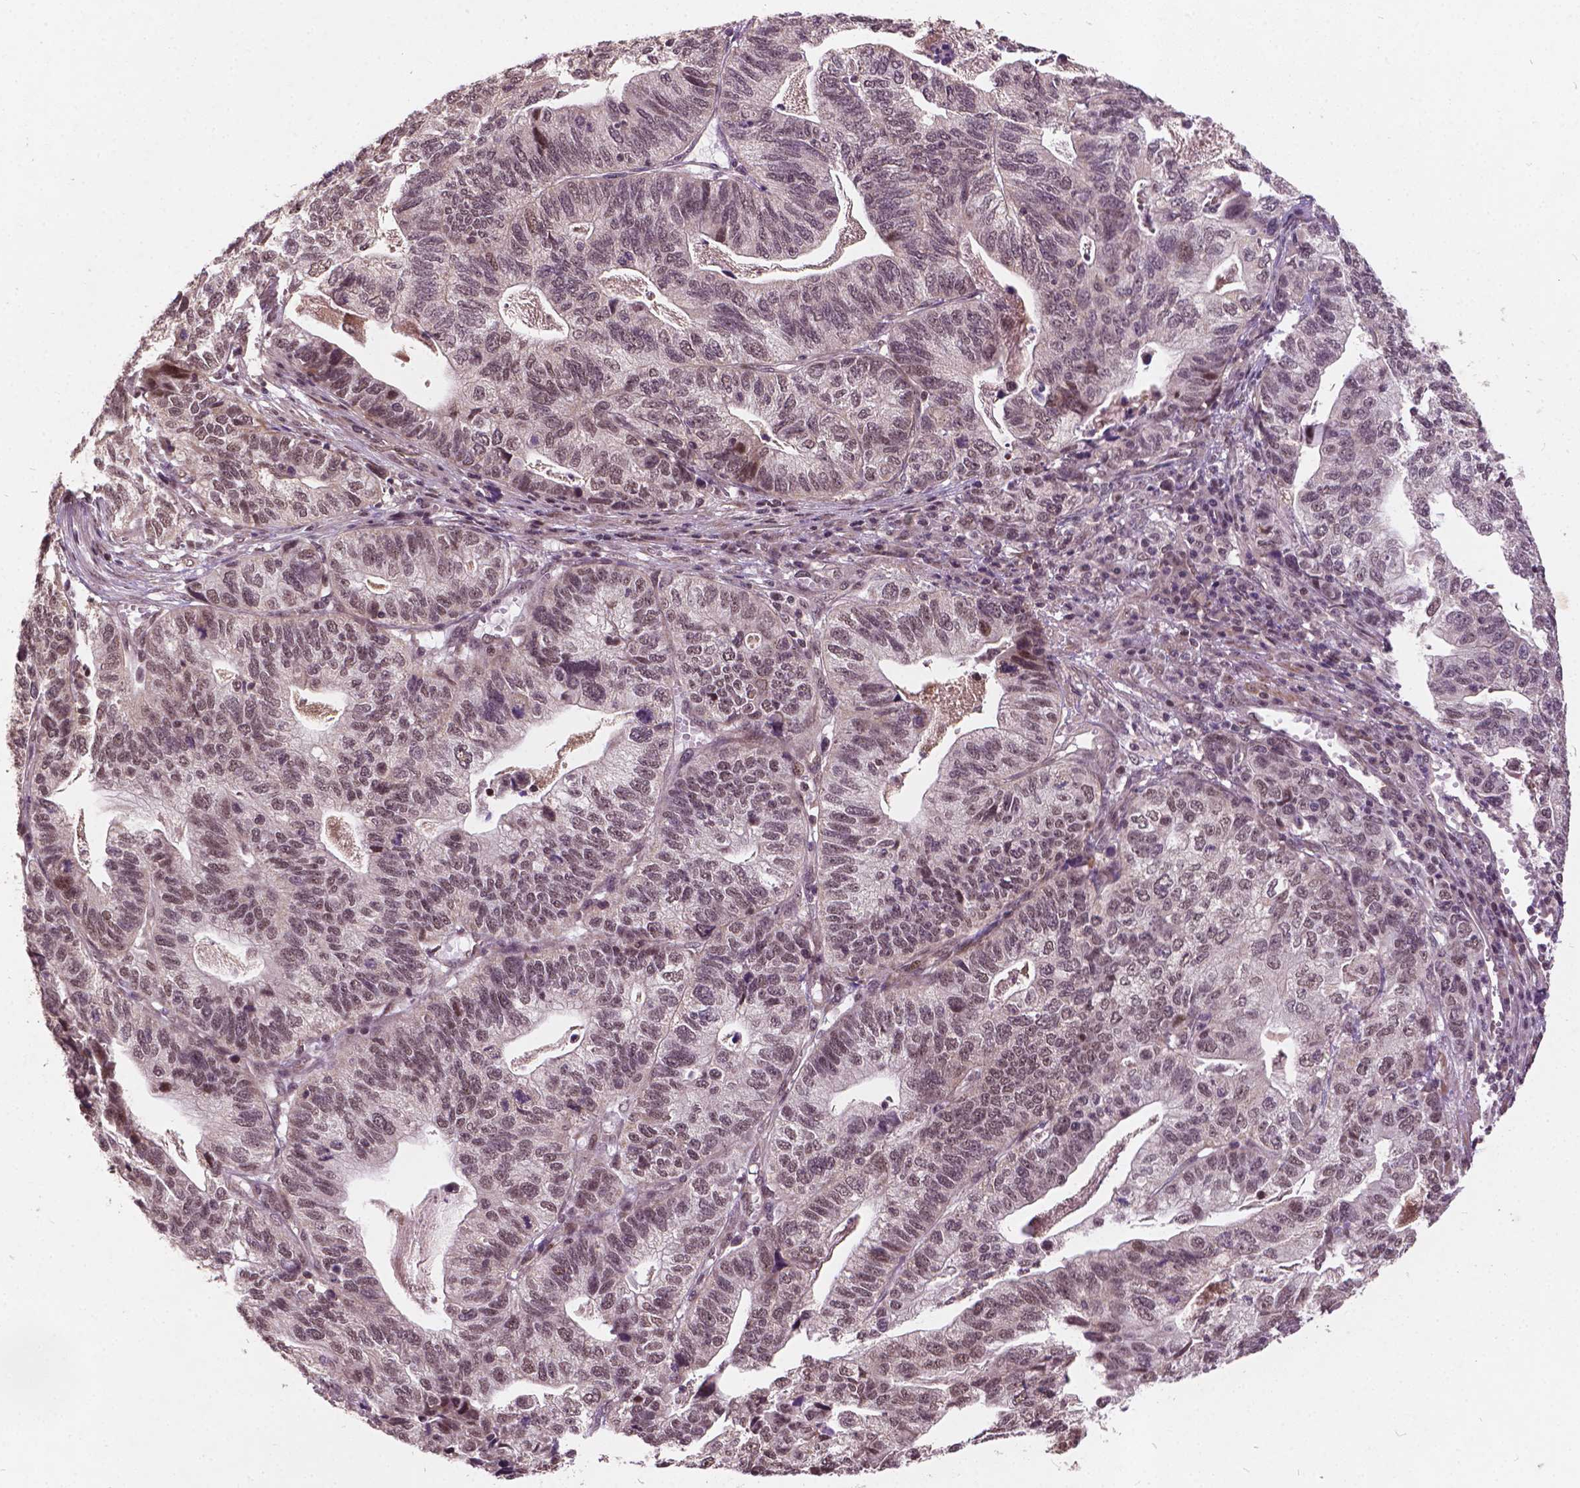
{"staining": {"intensity": "weak", "quantity": "25%-75%", "location": "nuclear"}, "tissue": "stomach cancer", "cell_type": "Tumor cells", "image_type": "cancer", "snomed": [{"axis": "morphology", "description": "Adenocarcinoma, NOS"}, {"axis": "topography", "description": "Stomach, upper"}], "caption": "A brown stain labels weak nuclear expression of a protein in human stomach cancer tumor cells.", "gene": "GPS2", "patient": {"sex": "female", "age": 67}}